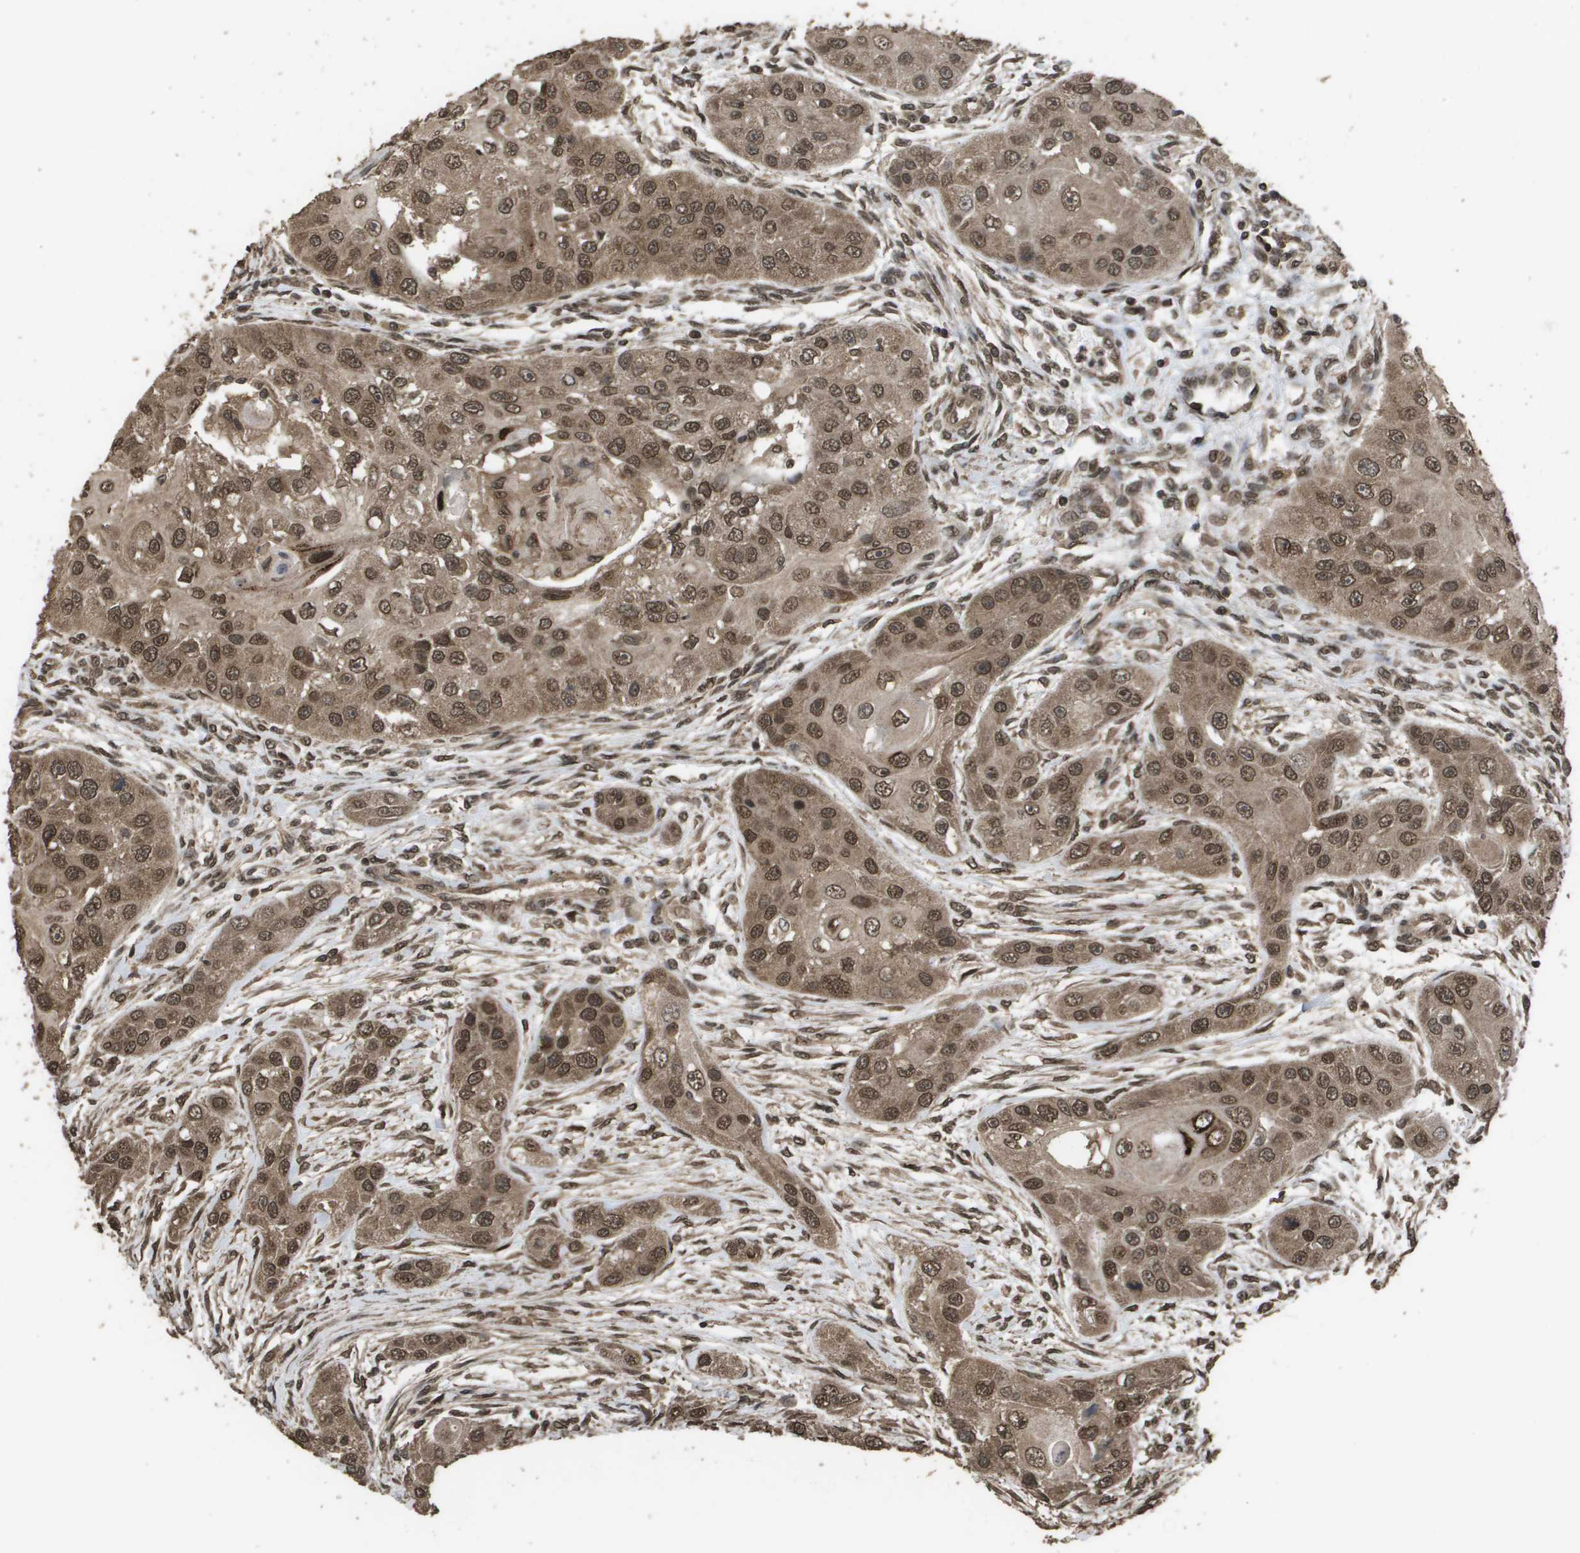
{"staining": {"intensity": "moderate", "quantity": ">75%", "location": "cytoplasmic/membranous,nuclear"}, "tissue": "head and neck cancer", "cell_type": "Tumor cells", "image_type": "cancer", "snomed": [{"axis": "morphology", "description": "Normal tissue, NOS"}, {"axis": "morphology", "description": "Squamous cell carcinoma, NOS"}, {"axis": "topography", "description": "Skeletal muscle"}, {"axis": "topography", "description": "Head-Neck"}], "caption": "The photomicrograph displays a brown stain indicating the presence of a protein in the cytoplasmic/membranous and nuclear of tumor cells in squamous cell carcinoma (head and neck).", "gene": "AXIN2", "patient": {"sex": "male", "age": 51}}